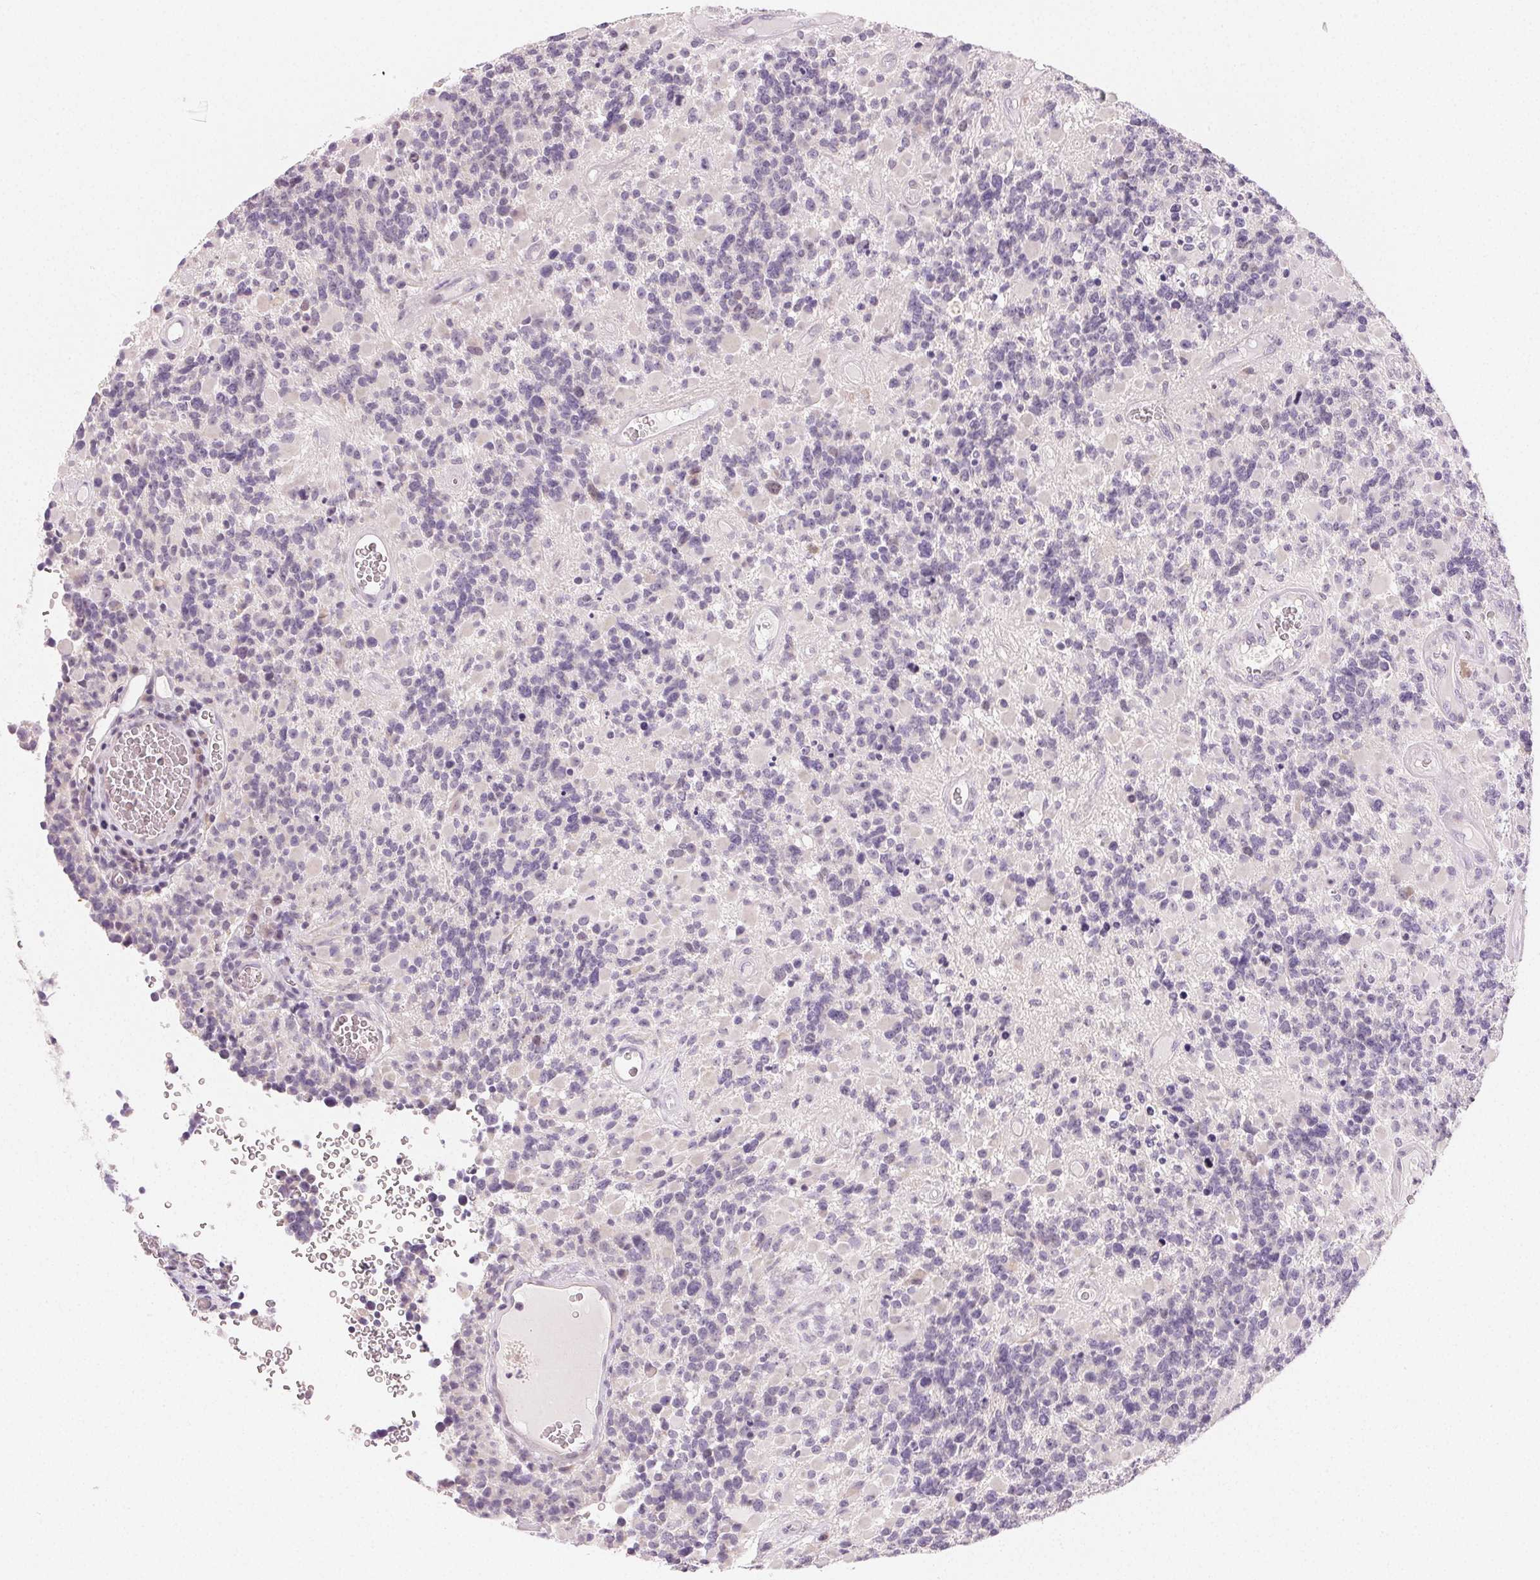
{"staining": {"intensity": "negative", "quantity": "none", "location": "none"}, "tissue": "glioma", "cell_type": "Tumor cells", "image_type": "cancer", "snomed": [{"axis": "morphology", "description": "Glioma, malignant, High grade"}, {"axis": "topography", "description": "Brain"}], "caption": "DAB immunohistochemical staining of human glioma demonstrates no significant staining in tumor cells. (DAB immunohistochemistry (IHC) visualized using brightfield microscopy, high magnification).", "gene": "MYBL1", "patient": {"sex": "female", "age": 40}}